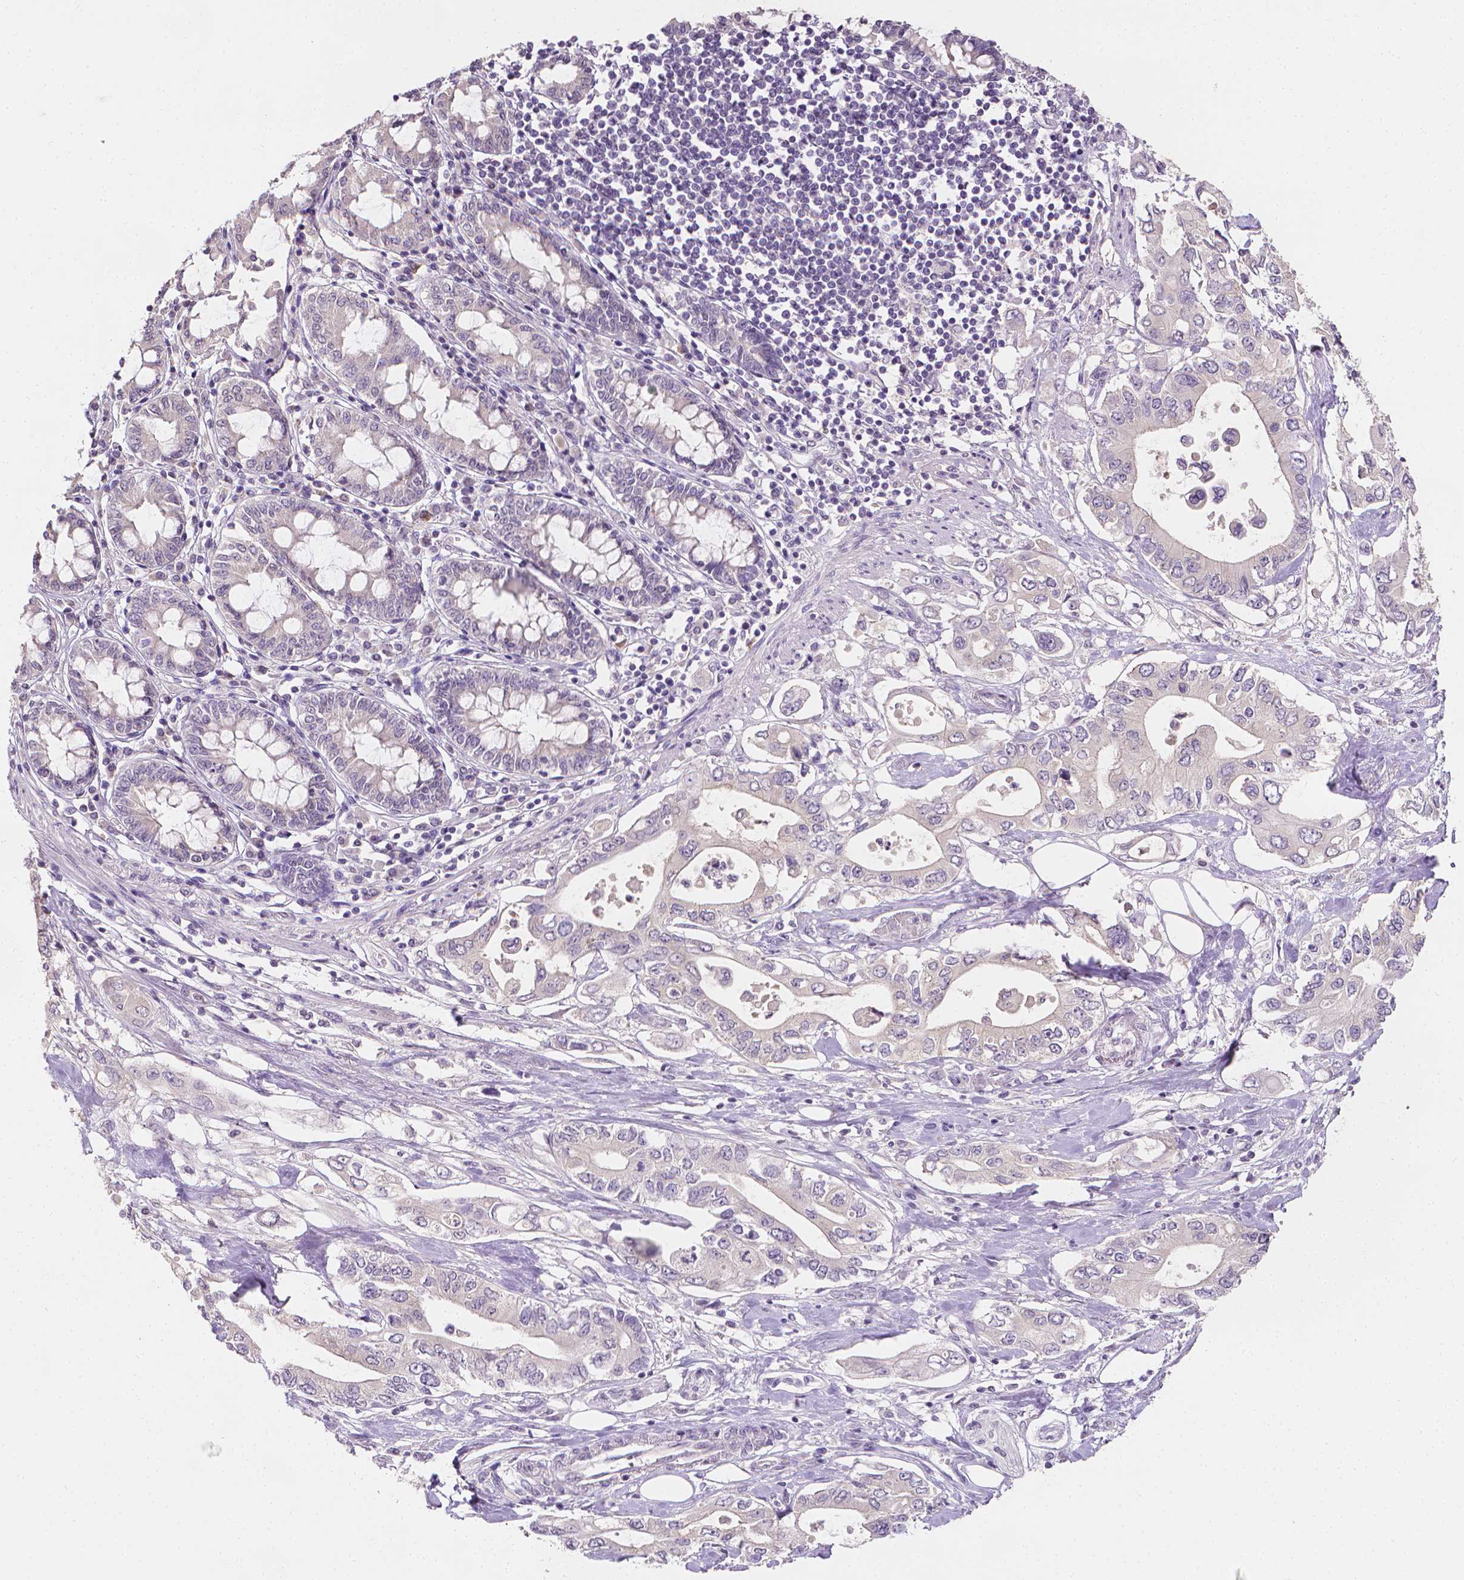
{"staining": {"intensity": "negative", "quantity": "none", "location": "none"}, "tissue": "pancreatic cancer", "cell_type": "Tumor cells", "image_type": "cancer", "snomed": [{"axis": "morphology", "description": "Adenocarcinoma, NOS"}, {"axis": "topography", "description": "Pancreas"}], "caption": "Adenocarcinoma (pancreatic) was stained to show a protein in brown. There is no significant positivity in tumor cells.", "gene": "FASN", "patient": {"sex": "female", "age": 63}}